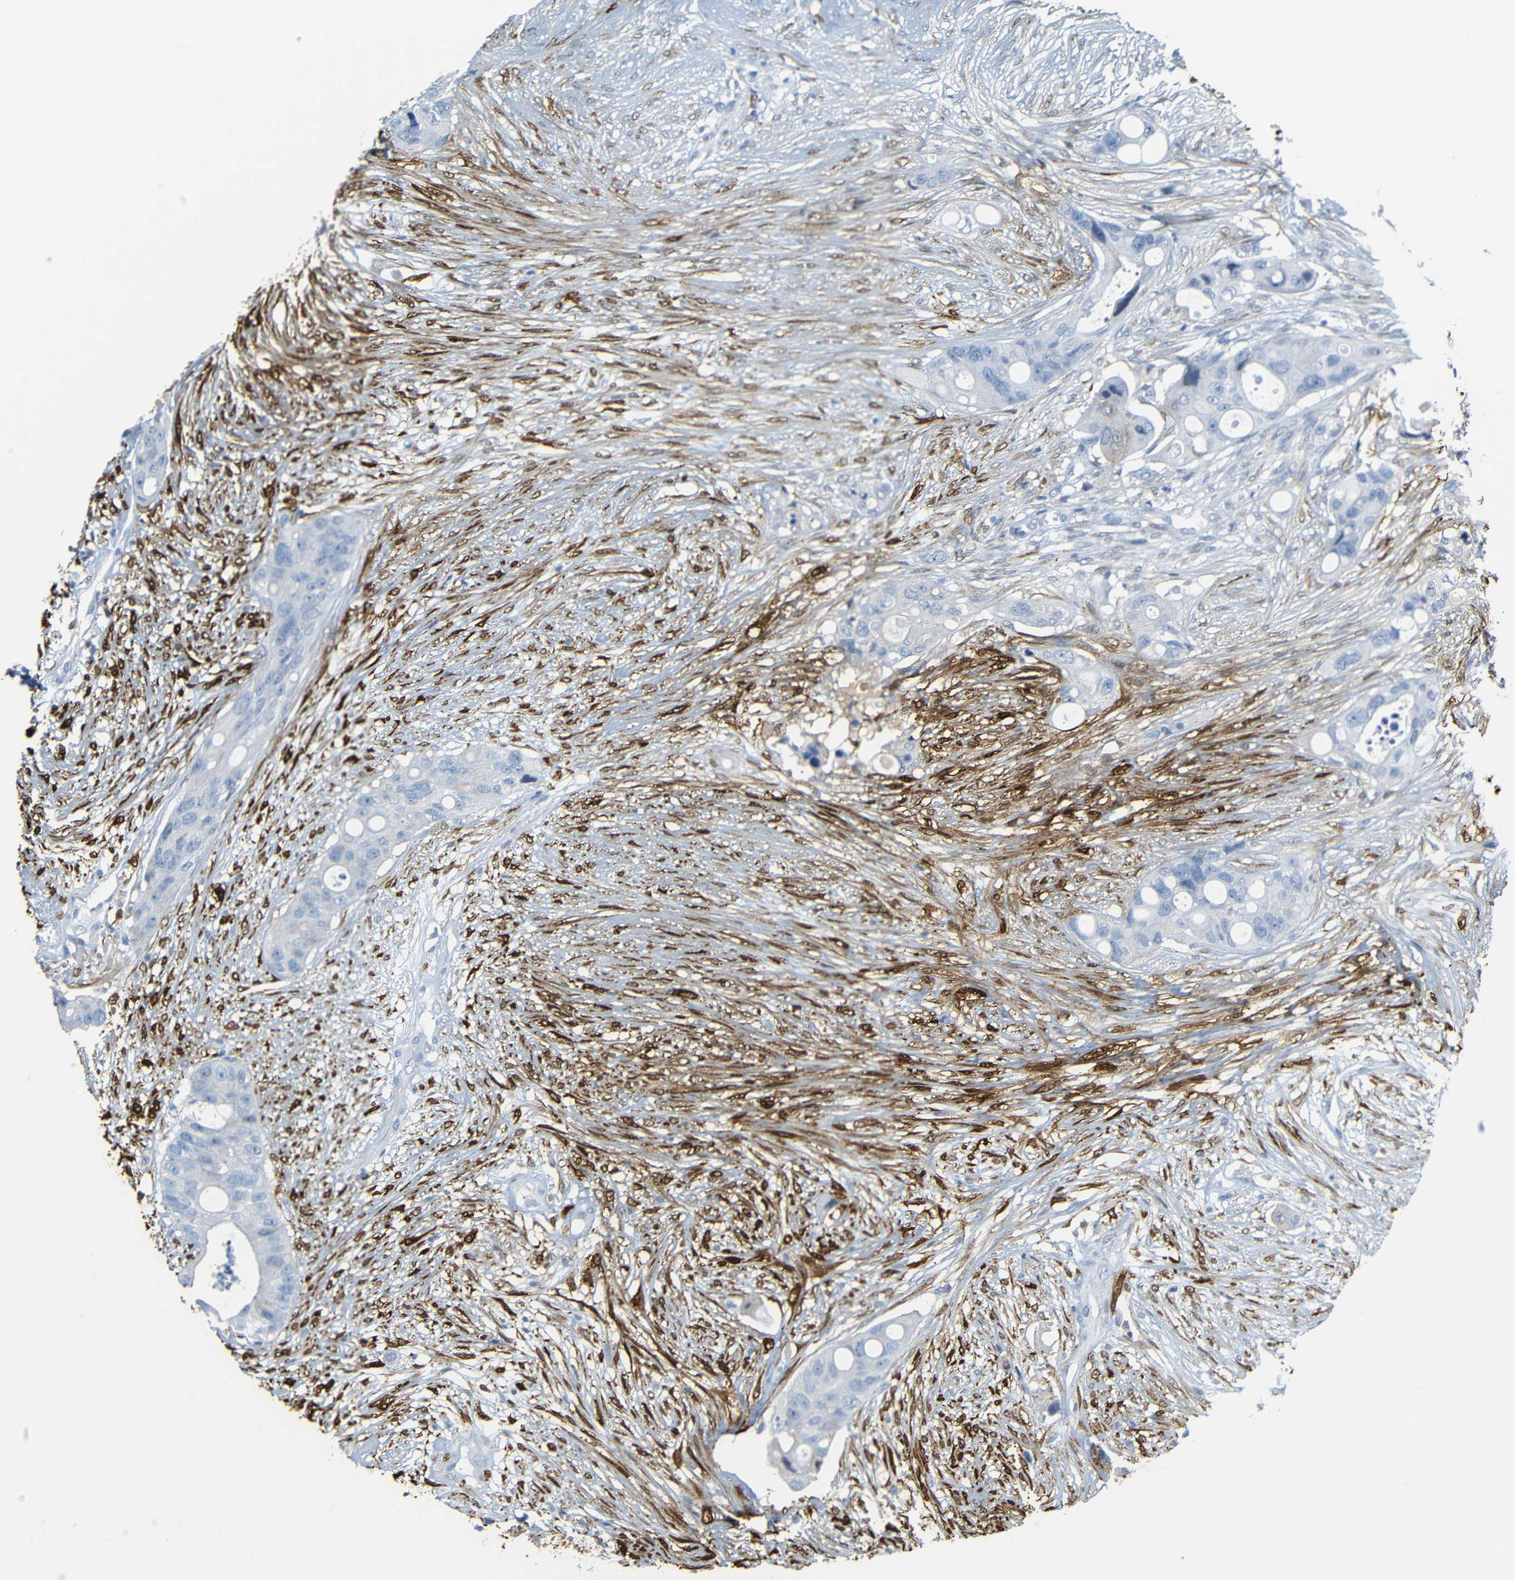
{"staining": {"intensity": "negative", "quantity": "none", "location": "none"}, "tissue": "colorectal cancer", "cell_type": "Tumor cells", "image_type": "cancer", "snomed": [{"axis": "morphology", "description": "Adenocarcinoma, NOS"}, {"axis": "topography", "description": "Colon"}], "caption": "Colorectal cancer (adenocarcinoma) stained for a protein using immunohistochemistry (IHC) exhibits no positivity tumor cells.", "gene": "MT1A", "patient": {"sex": "female", "age": 57}}